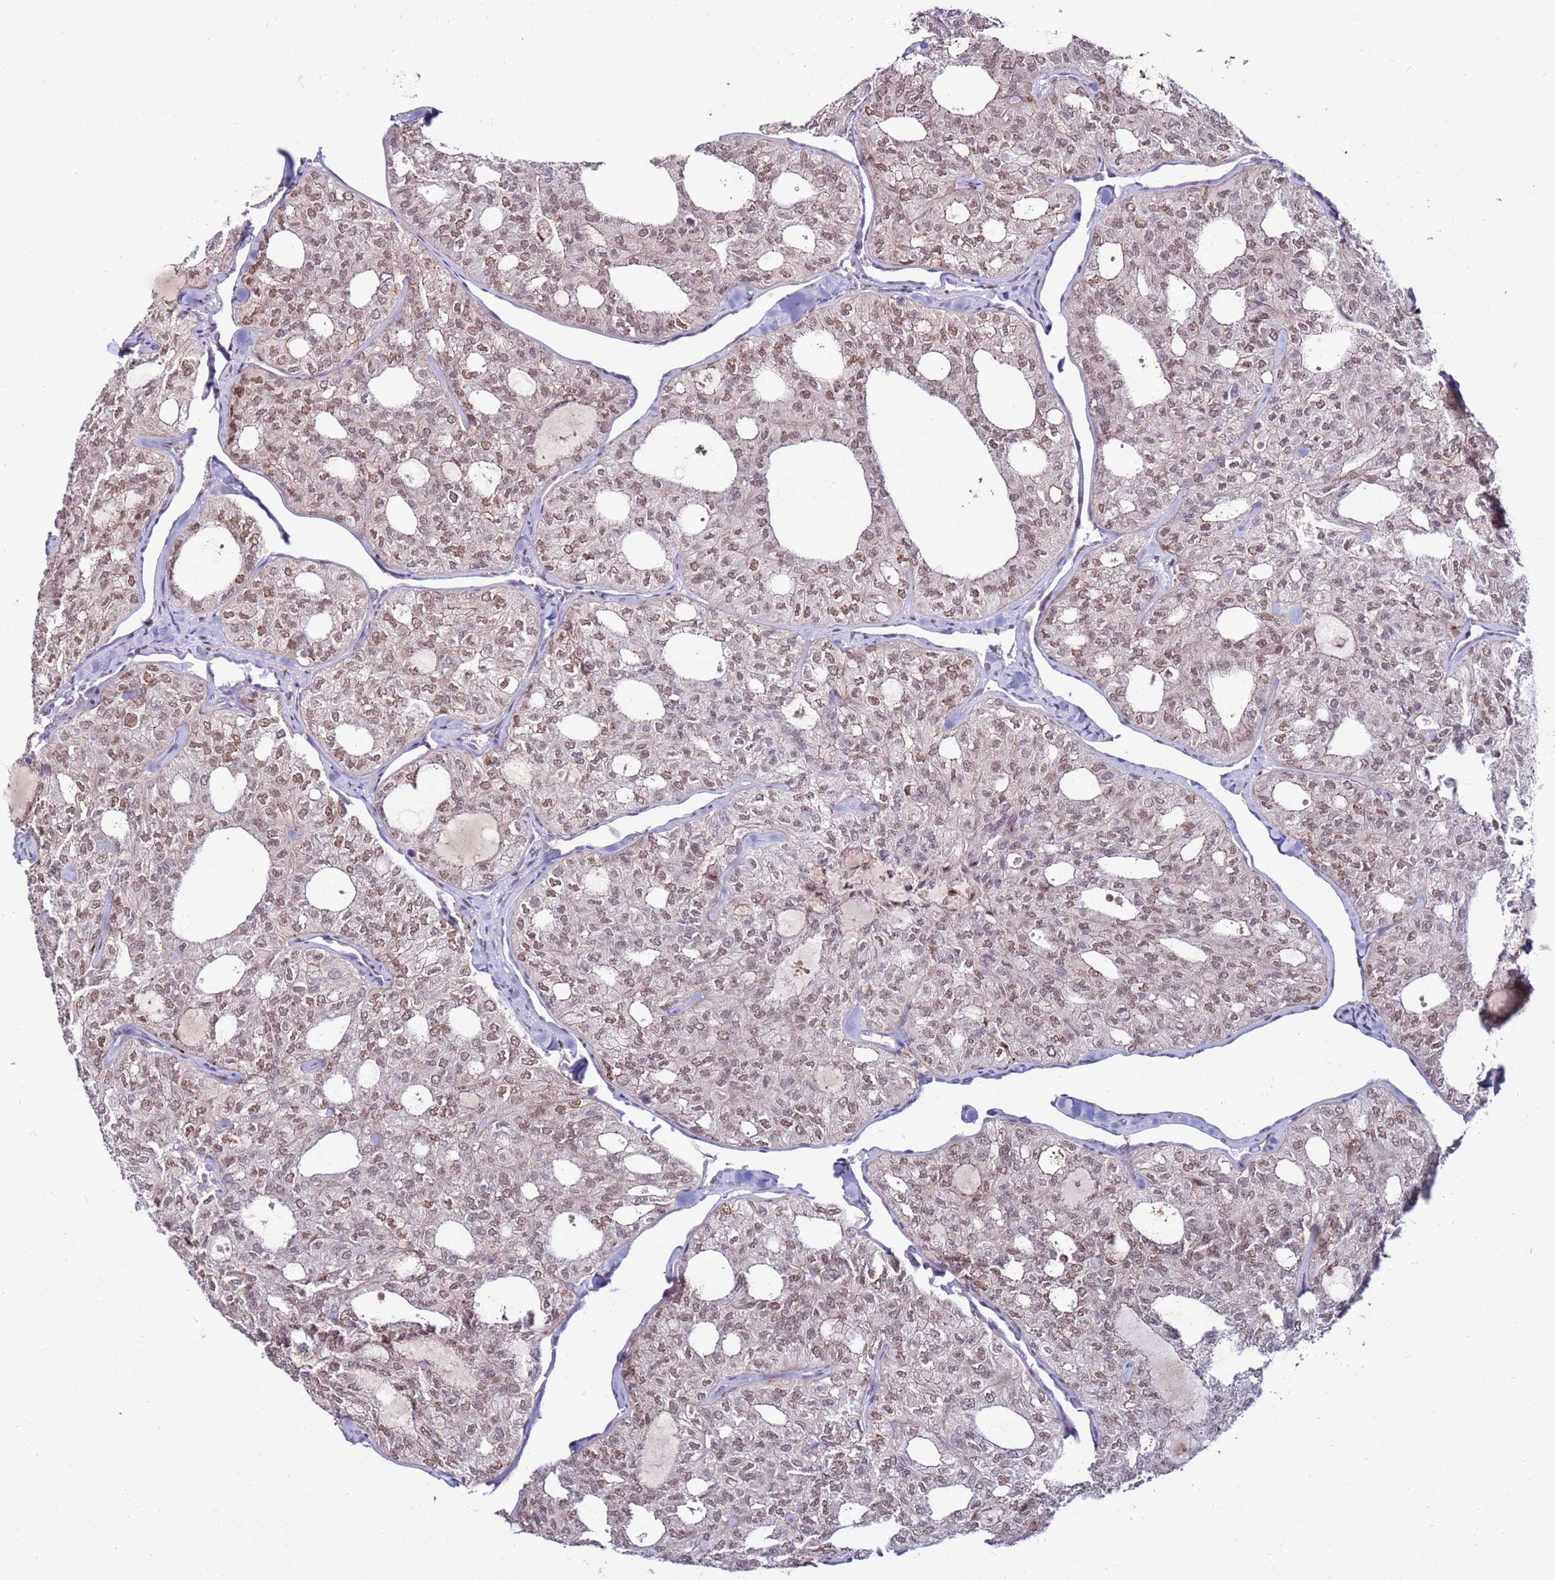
{"staining": {"intensity": "weak", "quantity": ">75%", "location": "nuclear"}, "tissue": "thyroid cancer", "cell_type": "Tumor cells", "image_type": "cancer", "snomed": [{"axis": "morphology", "description": "Follicular adenoma carcinoma, NOS"}, {"axis": "topography", "description": "Thyroid gland"}], "caption": "Thyroid follicular adenoma carcinoma tissue reveals weak nuclear expression in about >75% of tumor cells, visualized by immunohistochemistry.", "gene": "KPNA4", "patient": {"sex": "male", "age": 75}}